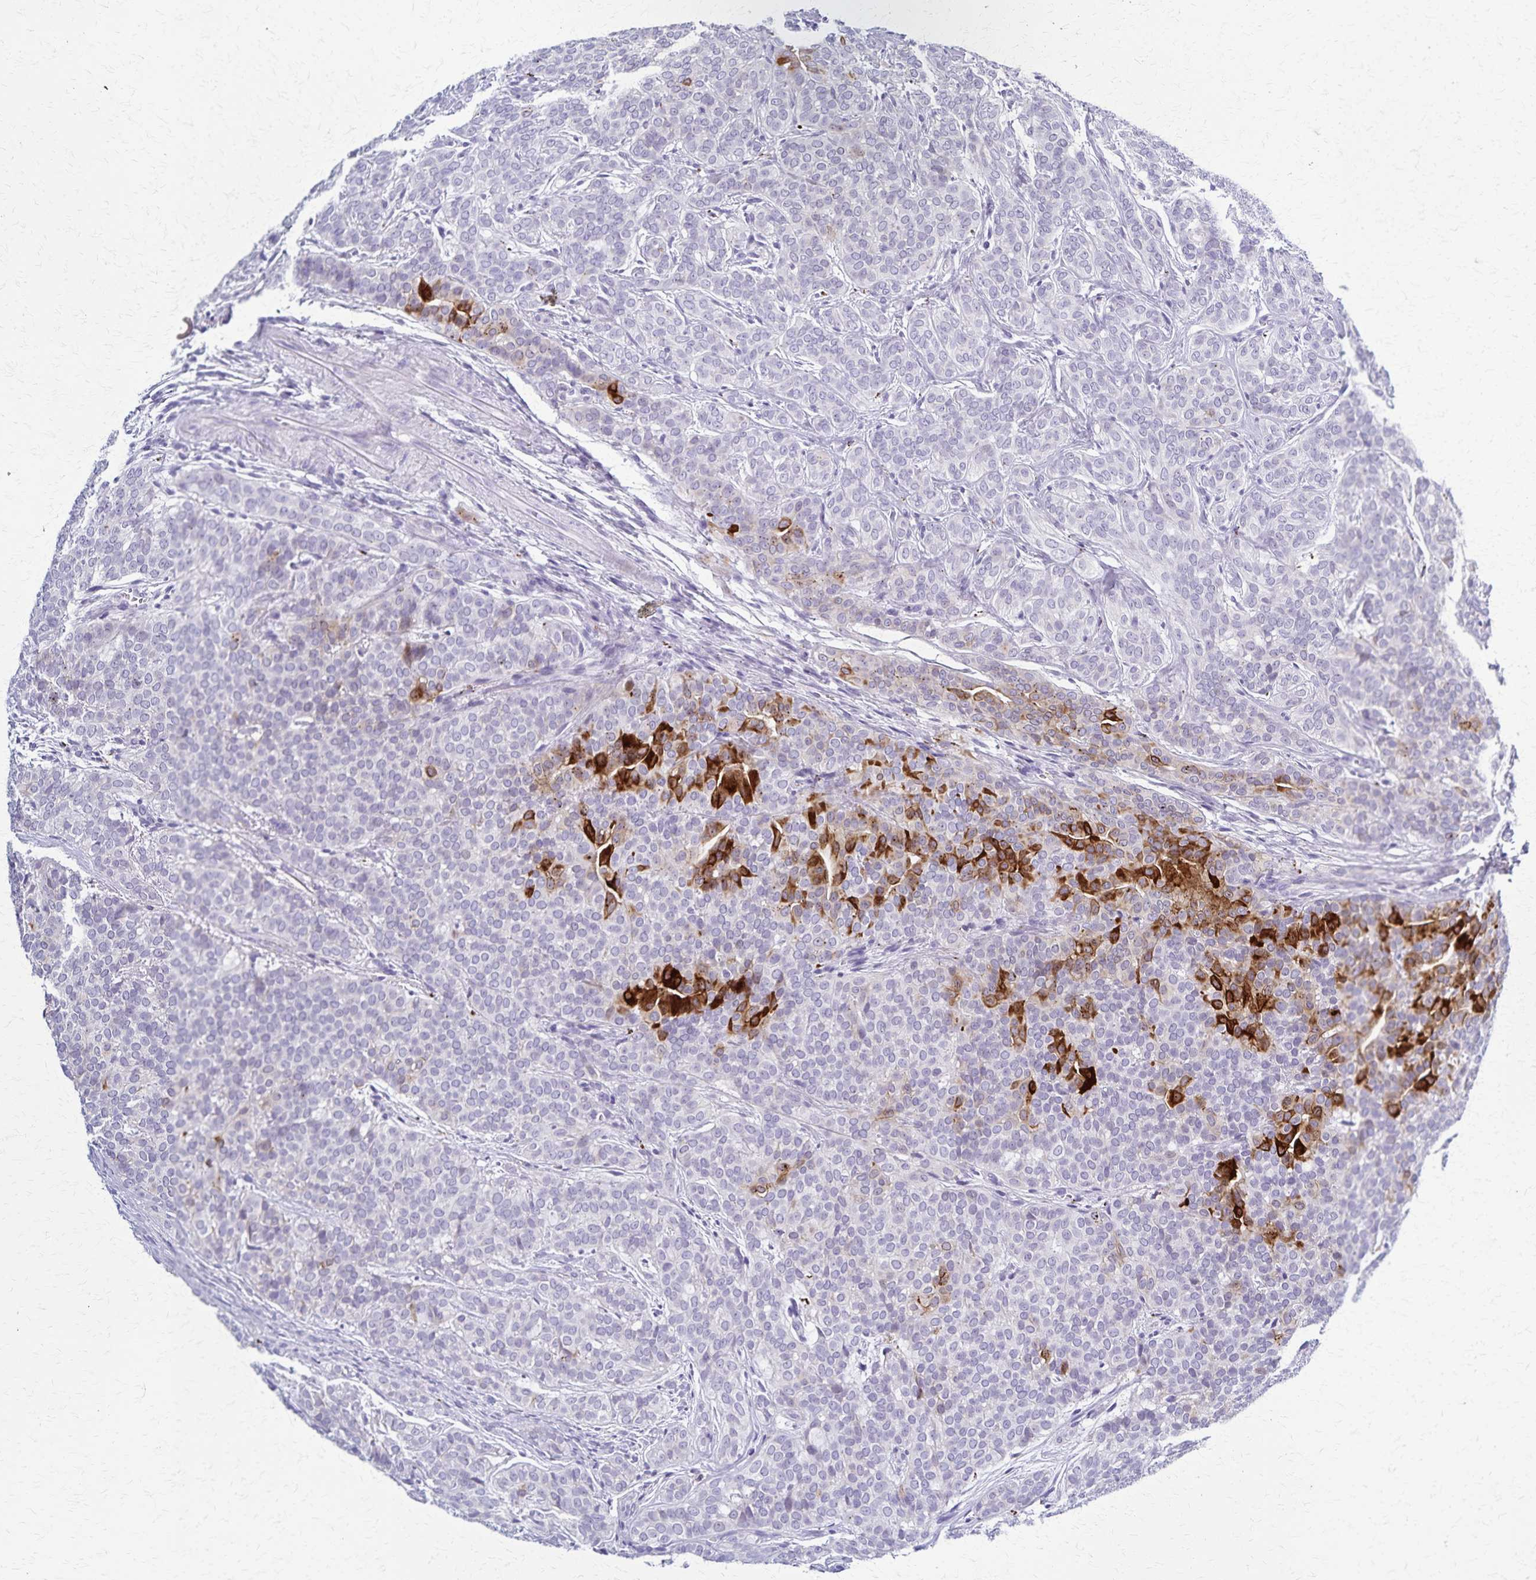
{"staining": {"intensity": "strong", "quantity": "<25%", "location": "cytoplasmic/membranous"}, "tissue": "head and neck cancer", "cell_type": "Tumor cells", "image_type": "cancer", "snomed": [{"axis": "morphology", "description": "Normal tissue, NOS"}, {"axis": "morphology", "description": "Adenocarcinoma, NOS"}, {"axis": "topography", "description": "Oral tissue"}, {"axis": "topography", "description": "Head-Neck"}], "caption": "Human head and neck adenocarcinoma stained with a brown dye displays strong cytoplasmic/membranous positive staining in about <25% of tumor cells.", "gene": "TMEM60", "patient": {"sex": "female", "age": 57}}